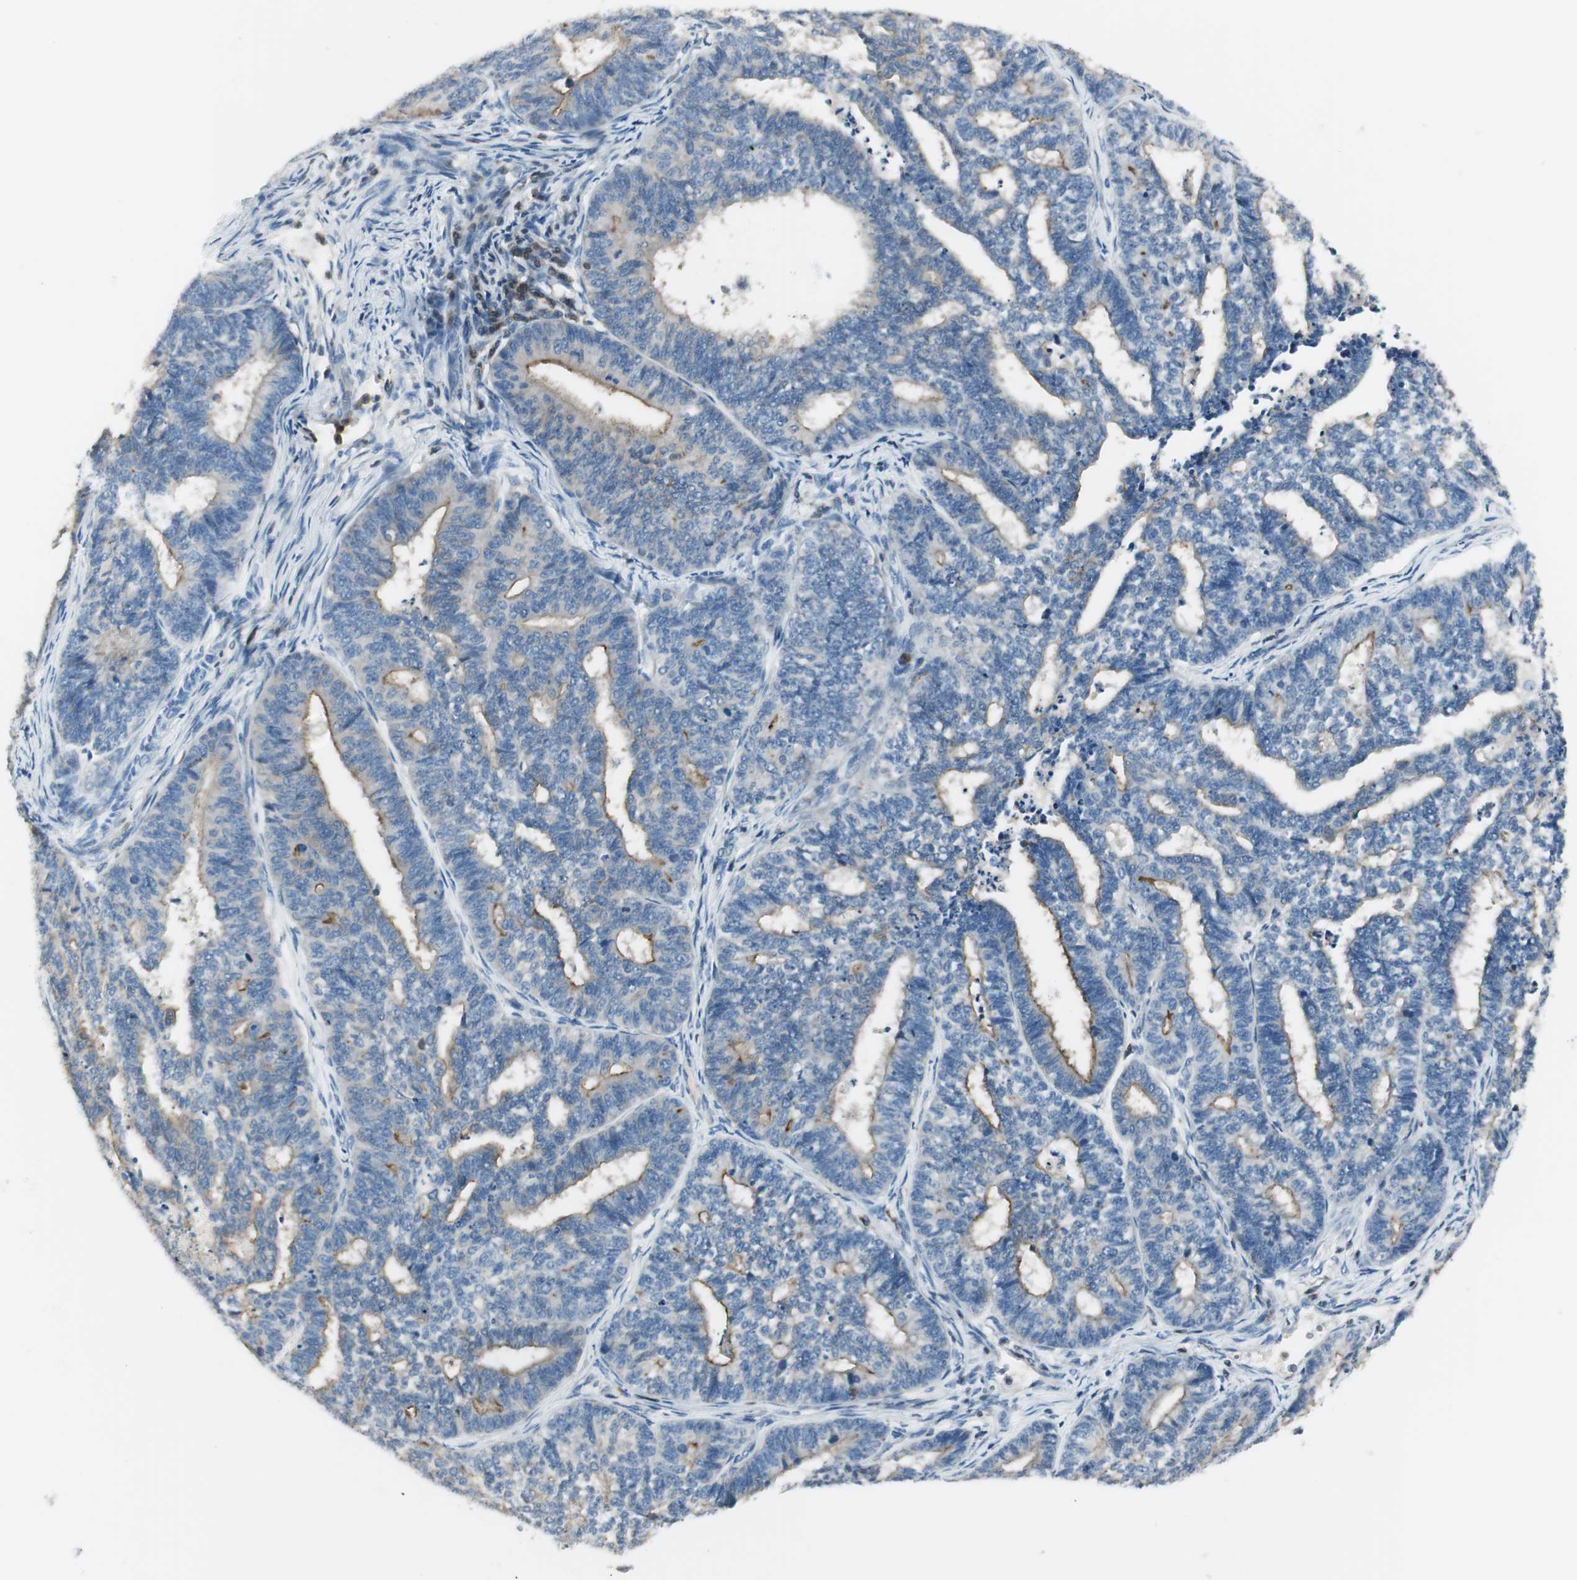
{"staining": {"intensity": "moderate", "quantity": "25%-75%", "location": "cytoplasmic/membranous"}, "tissue": "endometrial cancer", "cell_type": "Tumor cells", "image_type": "cancer", "snomed": [{"axis": "morphology", "description": "Adenocarcinoma, NOS"}, {"axis": "topography", "description": "Endometrium"}], "caption": "DAB (3,3'-diaminobenzidine) immunohistochemical staining of endometrial adenocarcinoma exhibits moderate cytoplasmic/membranous protein staining in approximately 25%-75% of tumor cells.", "gene": "SLC9A3R1", "patient": {"sex": "female", "age": 70}}